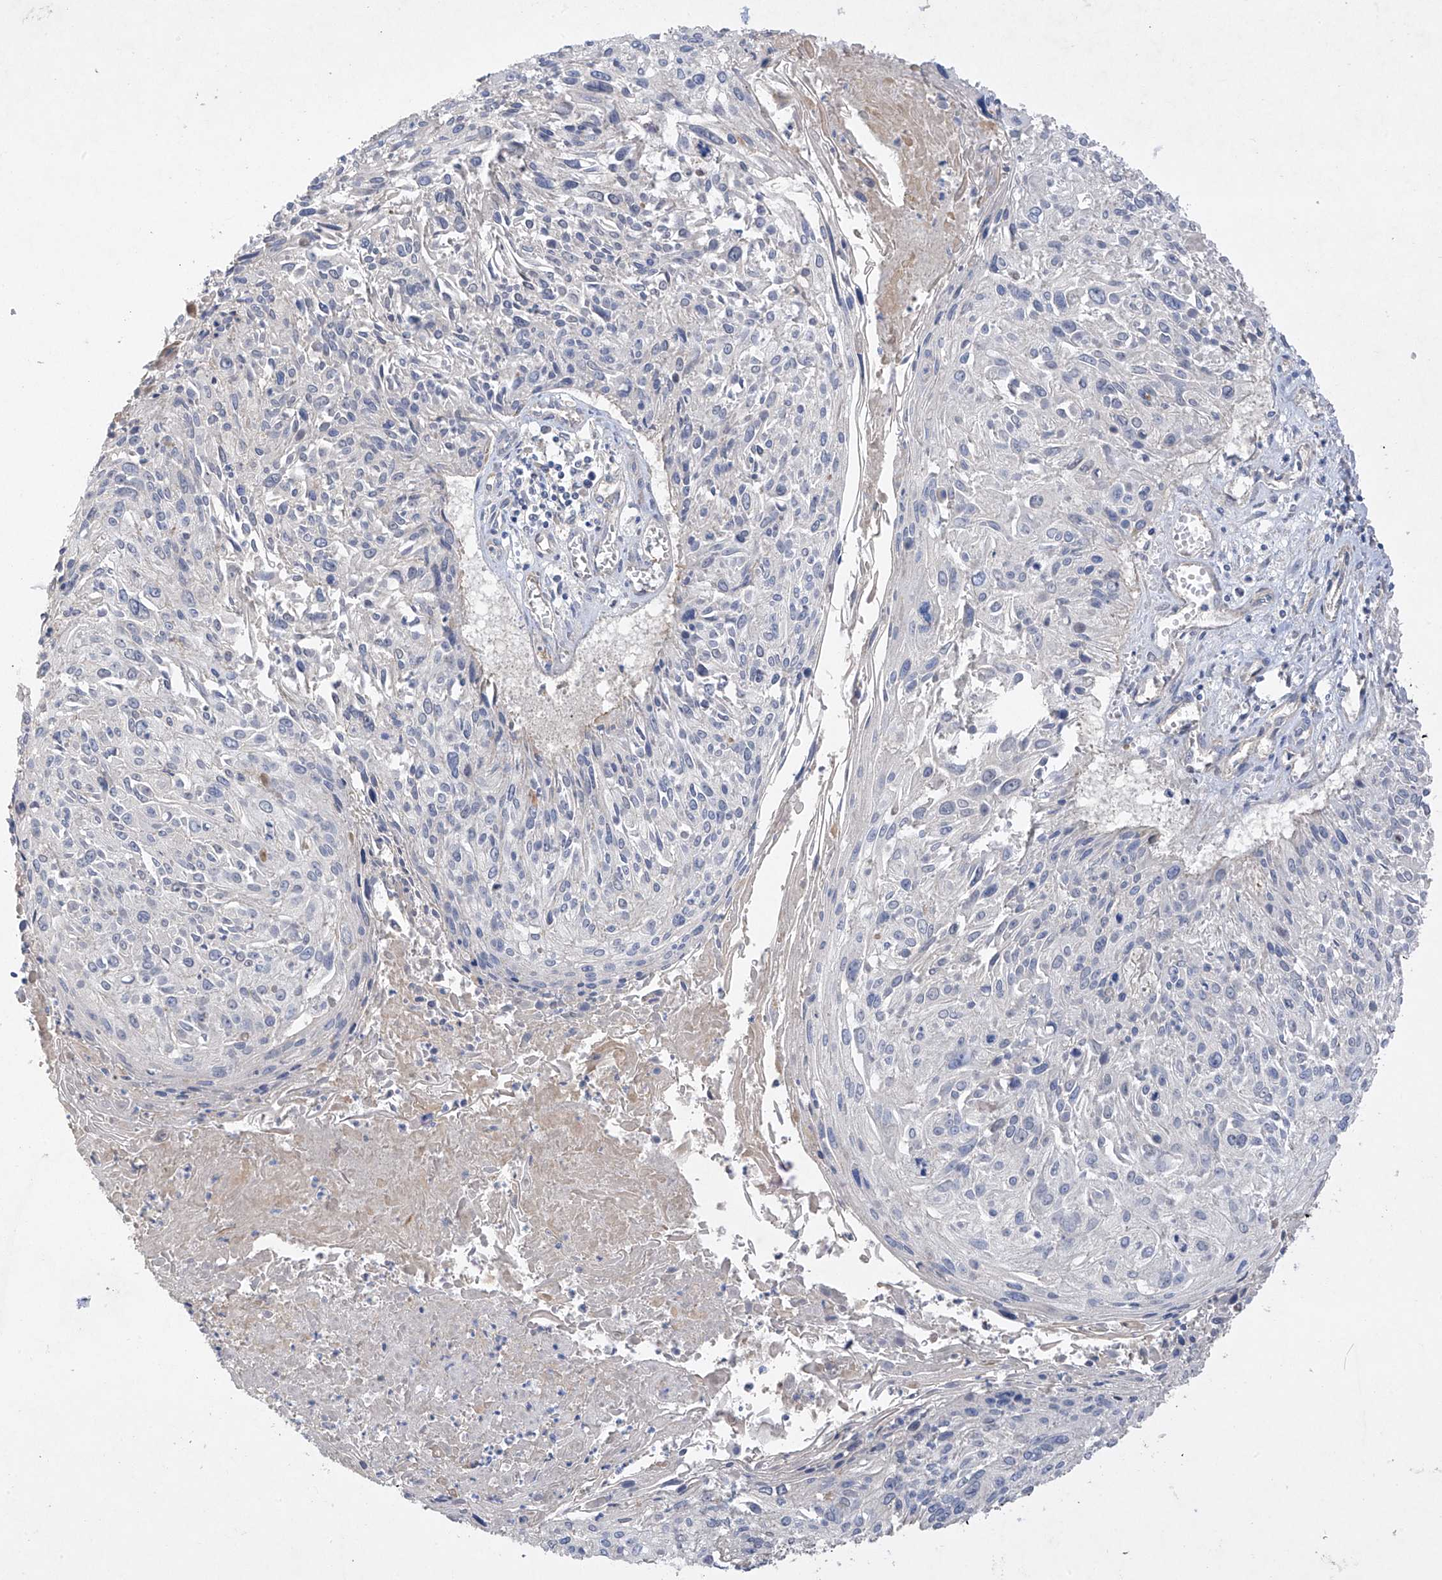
{"staining": {"intensity": "negative", "quantity": "none", "location": "none"}, "tissue": "cervical cancer", "cell_type": "Tumor cells", "image_type": "cancer", "snomed": [{"axis": "morphology", "description": "Squamous cell carcinoma, NOS"}, {"axis": "topography", "description": "Cervix"}], "caption": "This is a micrograph of immunohistochemistry staining of cervical cancer, which shows no staining in tumor cells. The staining is performed using DAB (3,3'-diaminobenzidine) brown chromogen with nuclei counter-stained in using hematoxylin.", "gene": "PRSS12", "patient": {"sex": "female", "age": 51}}